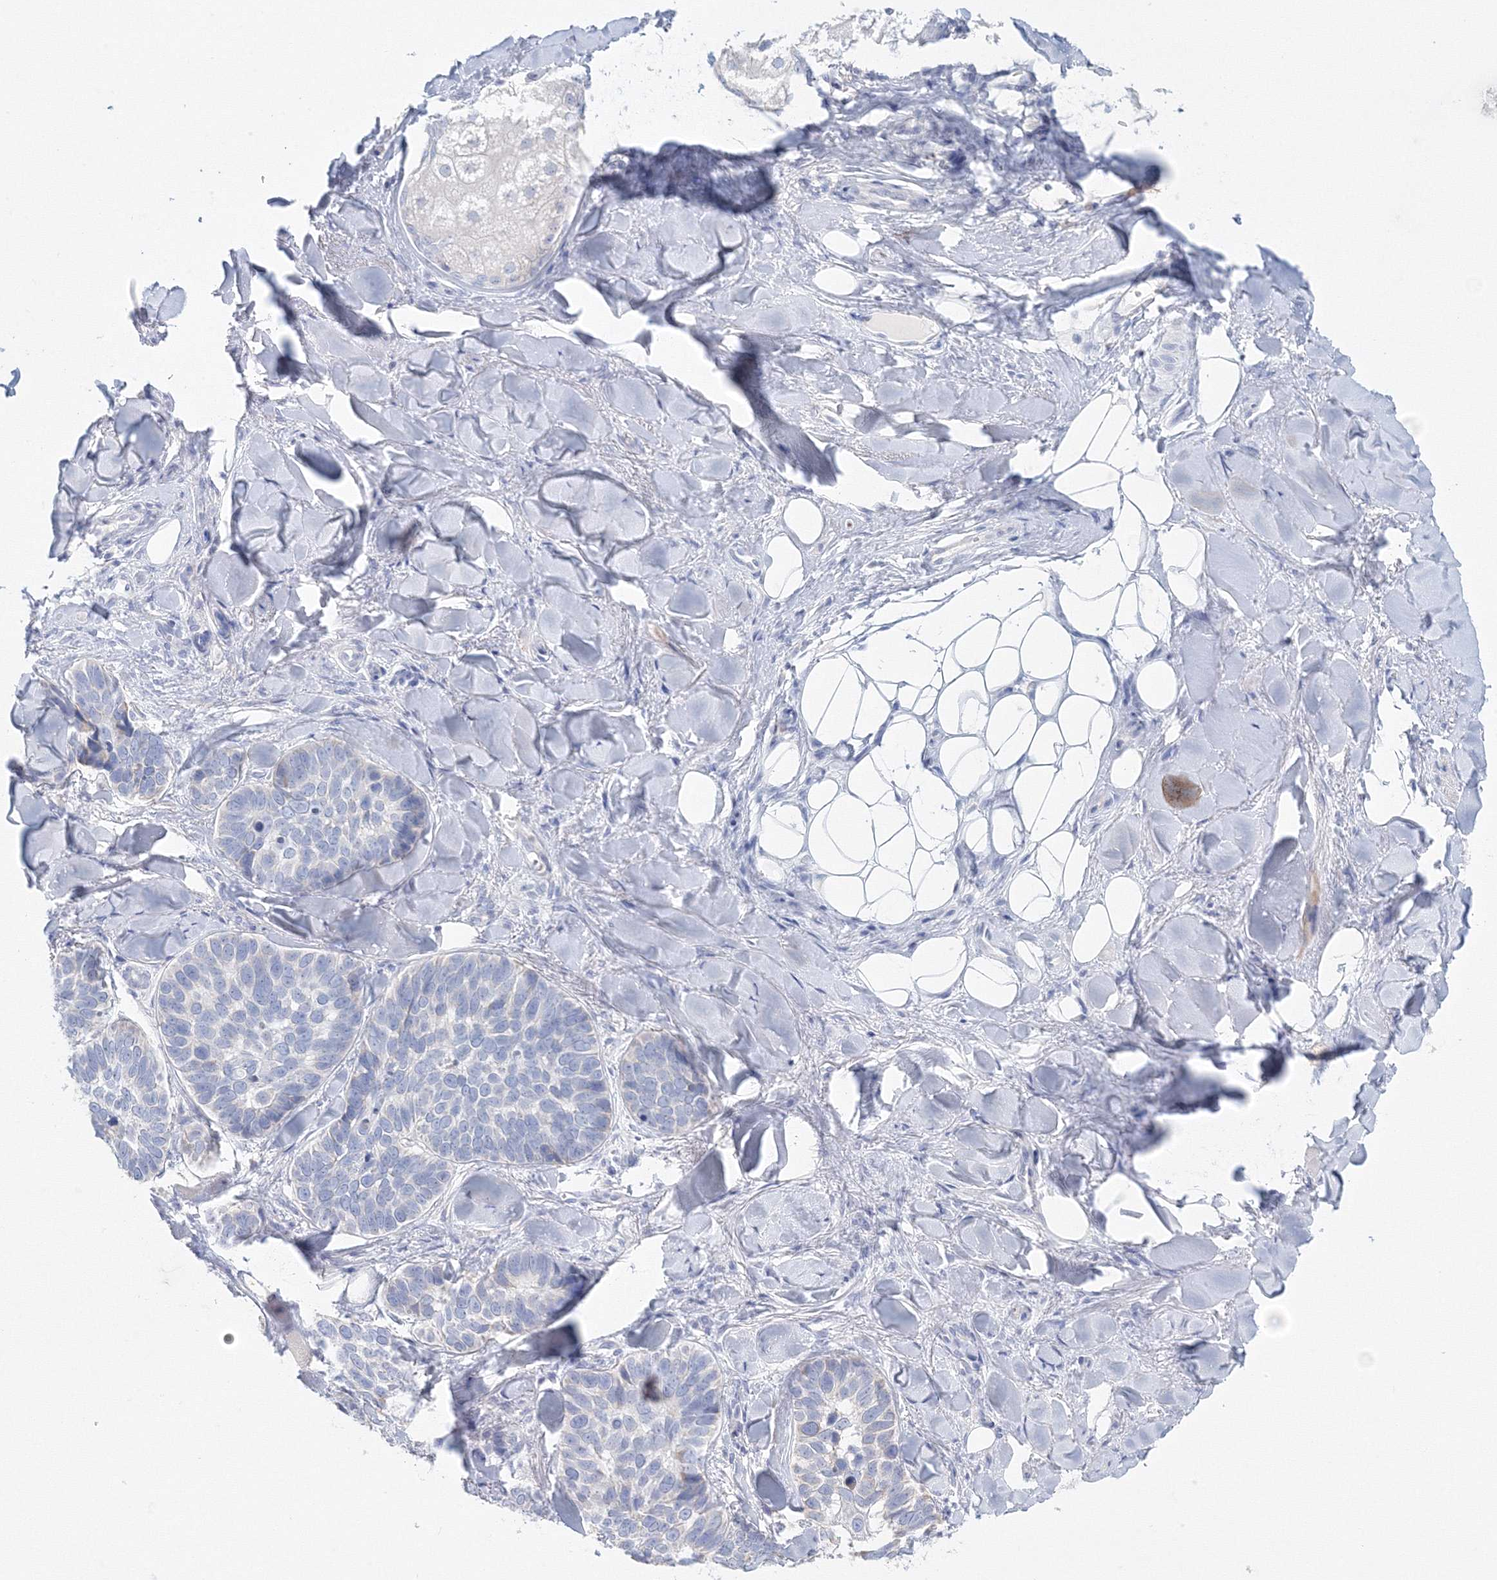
{"staining": {"intensity": "negative", "quantity": "none", "location": "none"}, "tissue": "skin cancer", "cell_type": "Tumor cells", "image_type": "cancer", "snomed": [{"axis": "morphology", "description": "Basal cell carcinoma"}, {"axis": "topography", "description": "Skin"}], "caption": "High magnification brightfield microscopy of skin cancer stained with DAB (brown) and counterstained with hematoxylin (blue): tumor cells show no significant staining. (Stains: DAB (3,3'-diaminobenzidine) immunohistochemistry (IHC) with hematoxylin counter stain, Microscopy: brightfield microscopy at high magnification).", "gene": "VSIG1", "patient": {"sex": "male", "age": 62}}